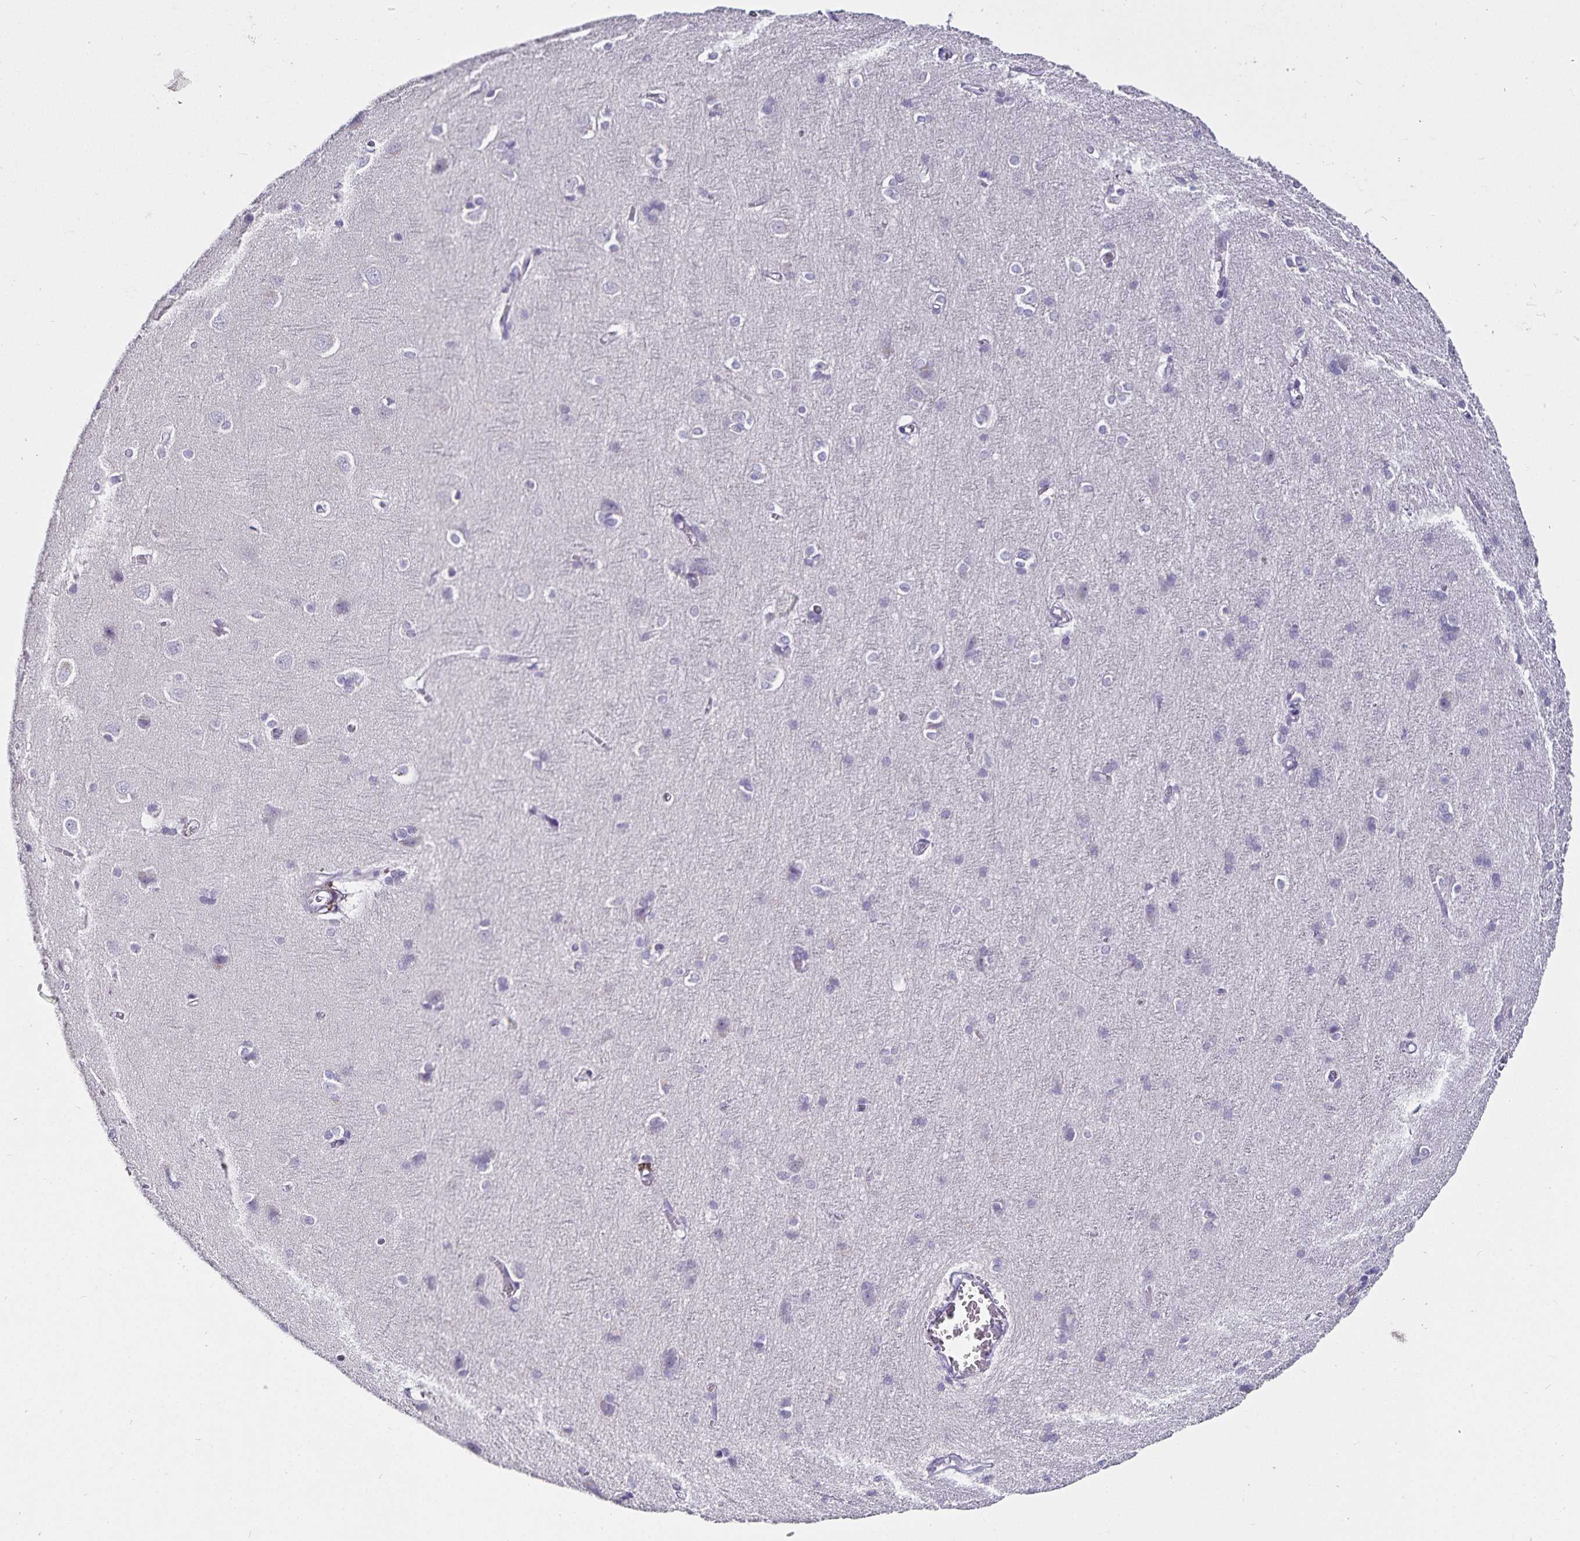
{"staining": {"intensity": "negative", "quantity": "none", "location": "none"}, "tissue": "cerebral cortex", "cell_type": "Endothelial cells", "image_type": "normal", "snomed": [{"axis": "morphology", "description": "Normal tissue, NOS"}, {"axis": "topography", "description": "Cerebral cortex"}], "caption": "This is an immunohistochemistry histopathology image of unremarkable cerebral cortex. There is no expression in endothelial cells.", "gene": "CA12", "patient": {"sex": "male", "age": 37}}